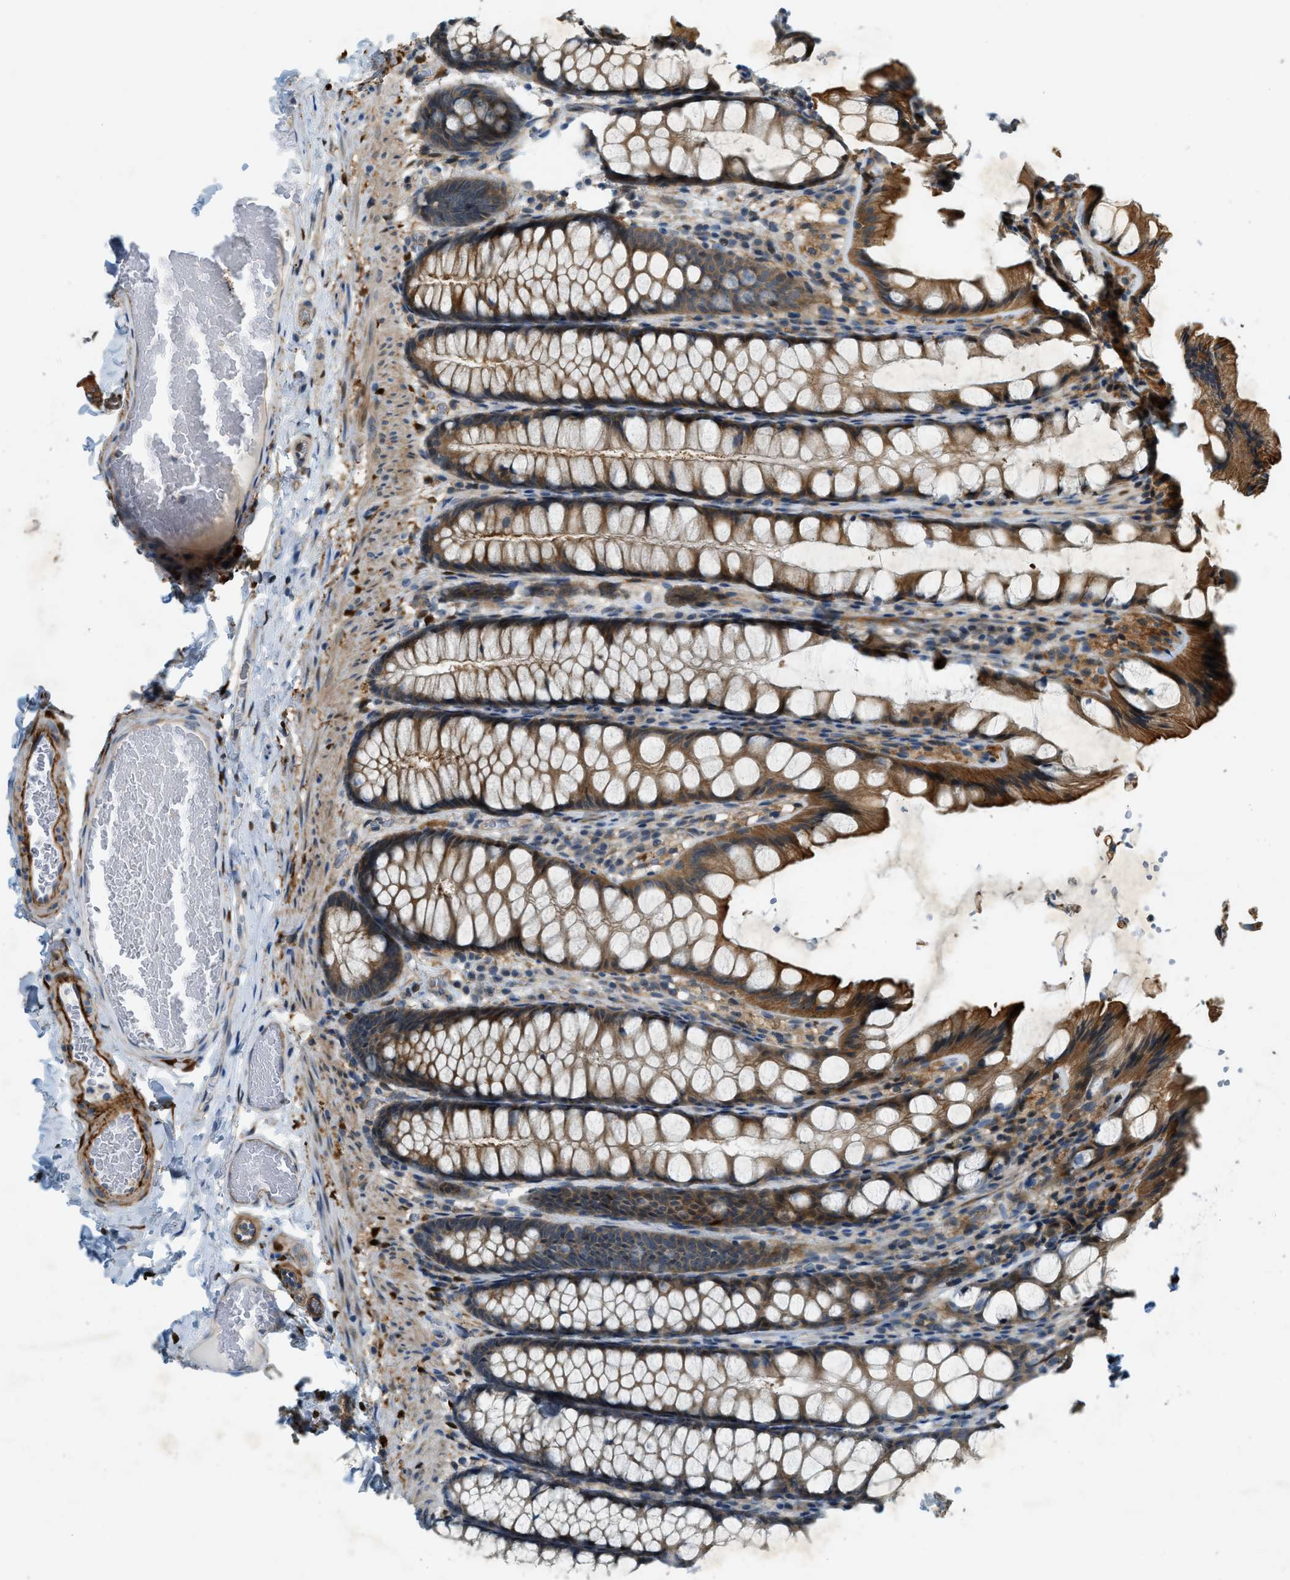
{"staining": {"intensity": "strong", "quantity": ">75%", "location": "cytoplasmic/membranous"}, "tissue": "colon", "cell_type": "Endothelial cells", "image_type": "normal", "snomed": [{"axis": "morphology", "description": "Normal tissue, NOS"}, {"axis": "topography", "description": "Colon"}], "caption": "Colon stained for a protein (brown) shows strong cytoplasmic/membranous positive staining in approximately >75% of endothelial cells.", "gene": "PDCL3", "patient": {"sex": "male", "age": 47}}